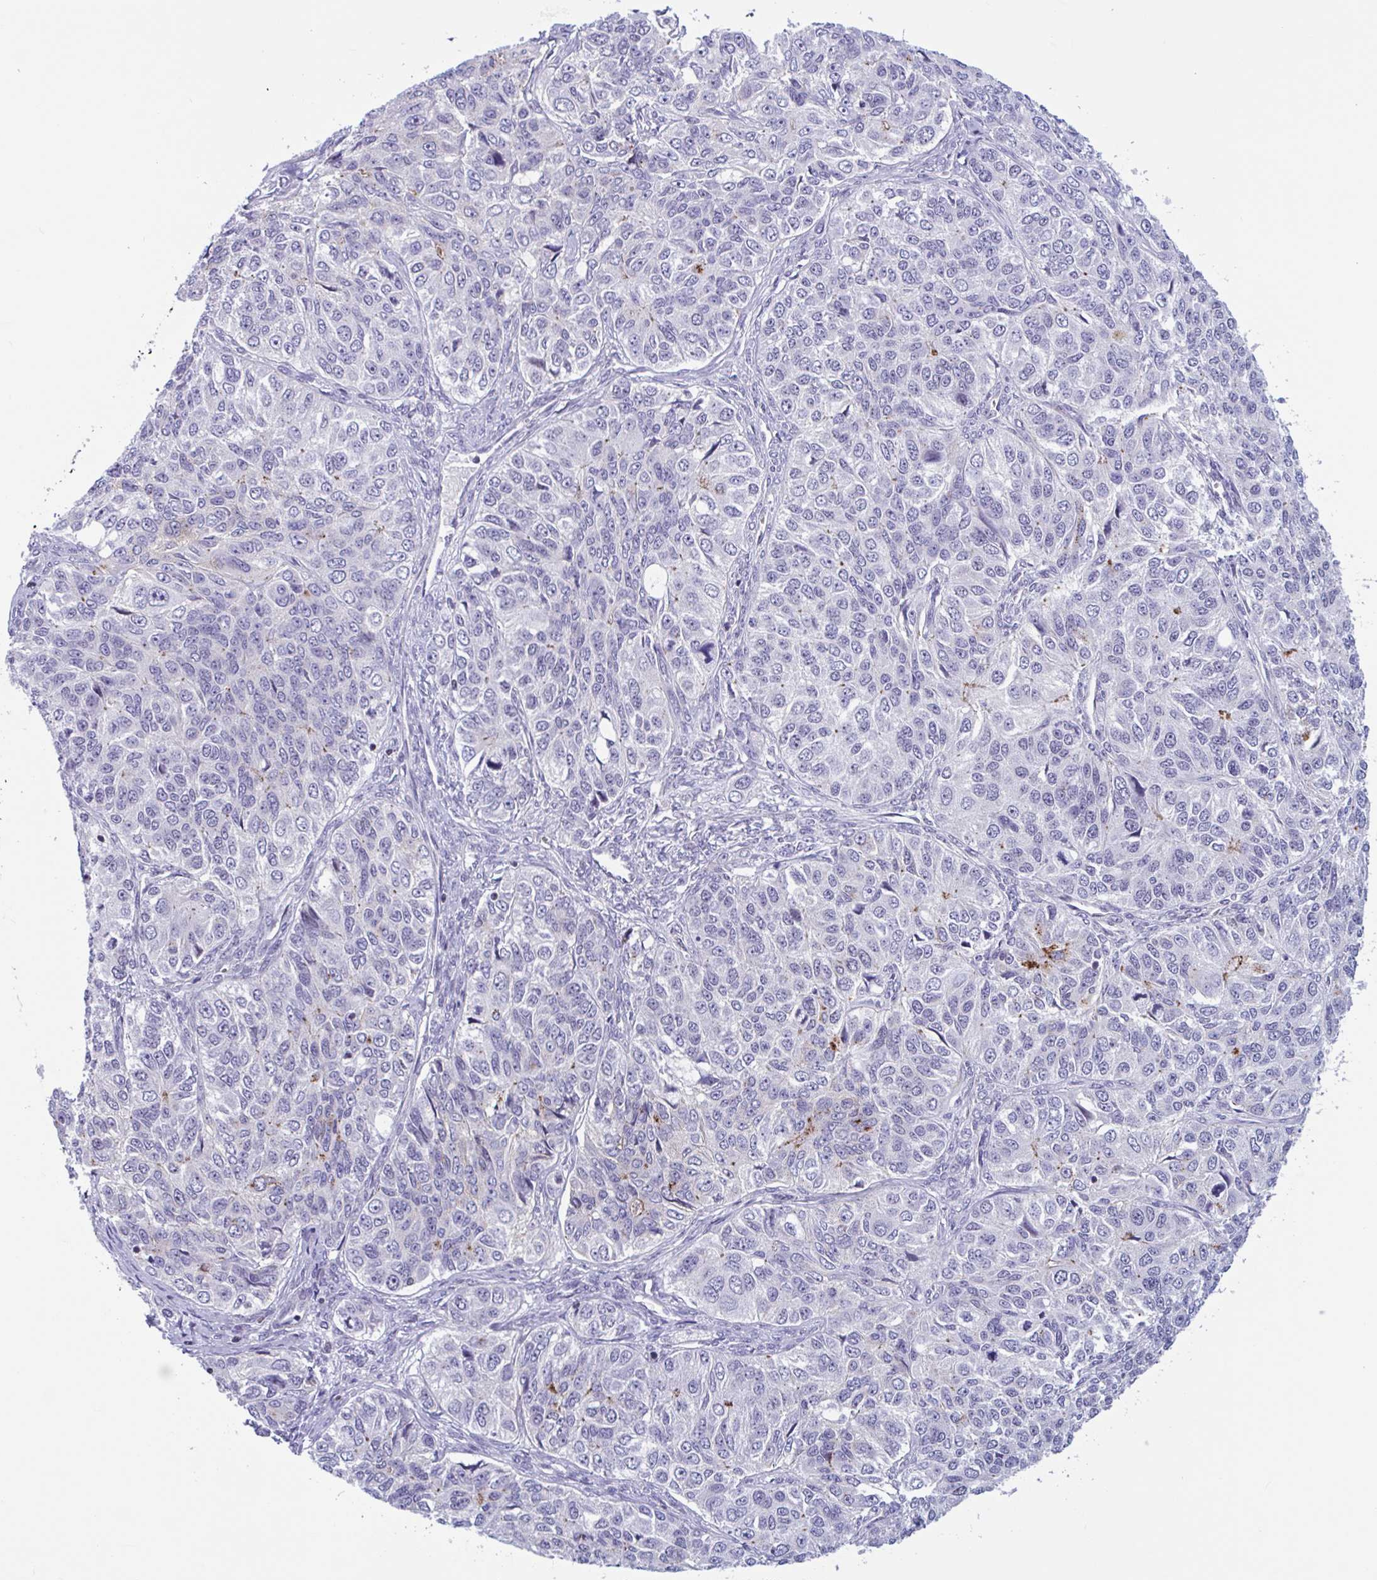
{"staining": {"intensity": "negative", "quantity": "none", "location": "none"}, "tissue": "ovarian cancer", "cell_type": "Tumor cells", "image_type": "cancer", "snomed": [{"axis": "morphology", "description": "Carcinoma, endometroid"}, {"axis": "topography", "description": "Ovary"}], "caption": "IHC of ovarian cancer (endometroid carcinoma) exhibits no staining in tumor cells.", "gene": "SNX11", "patient": {"sex": "female", "age": 51}}